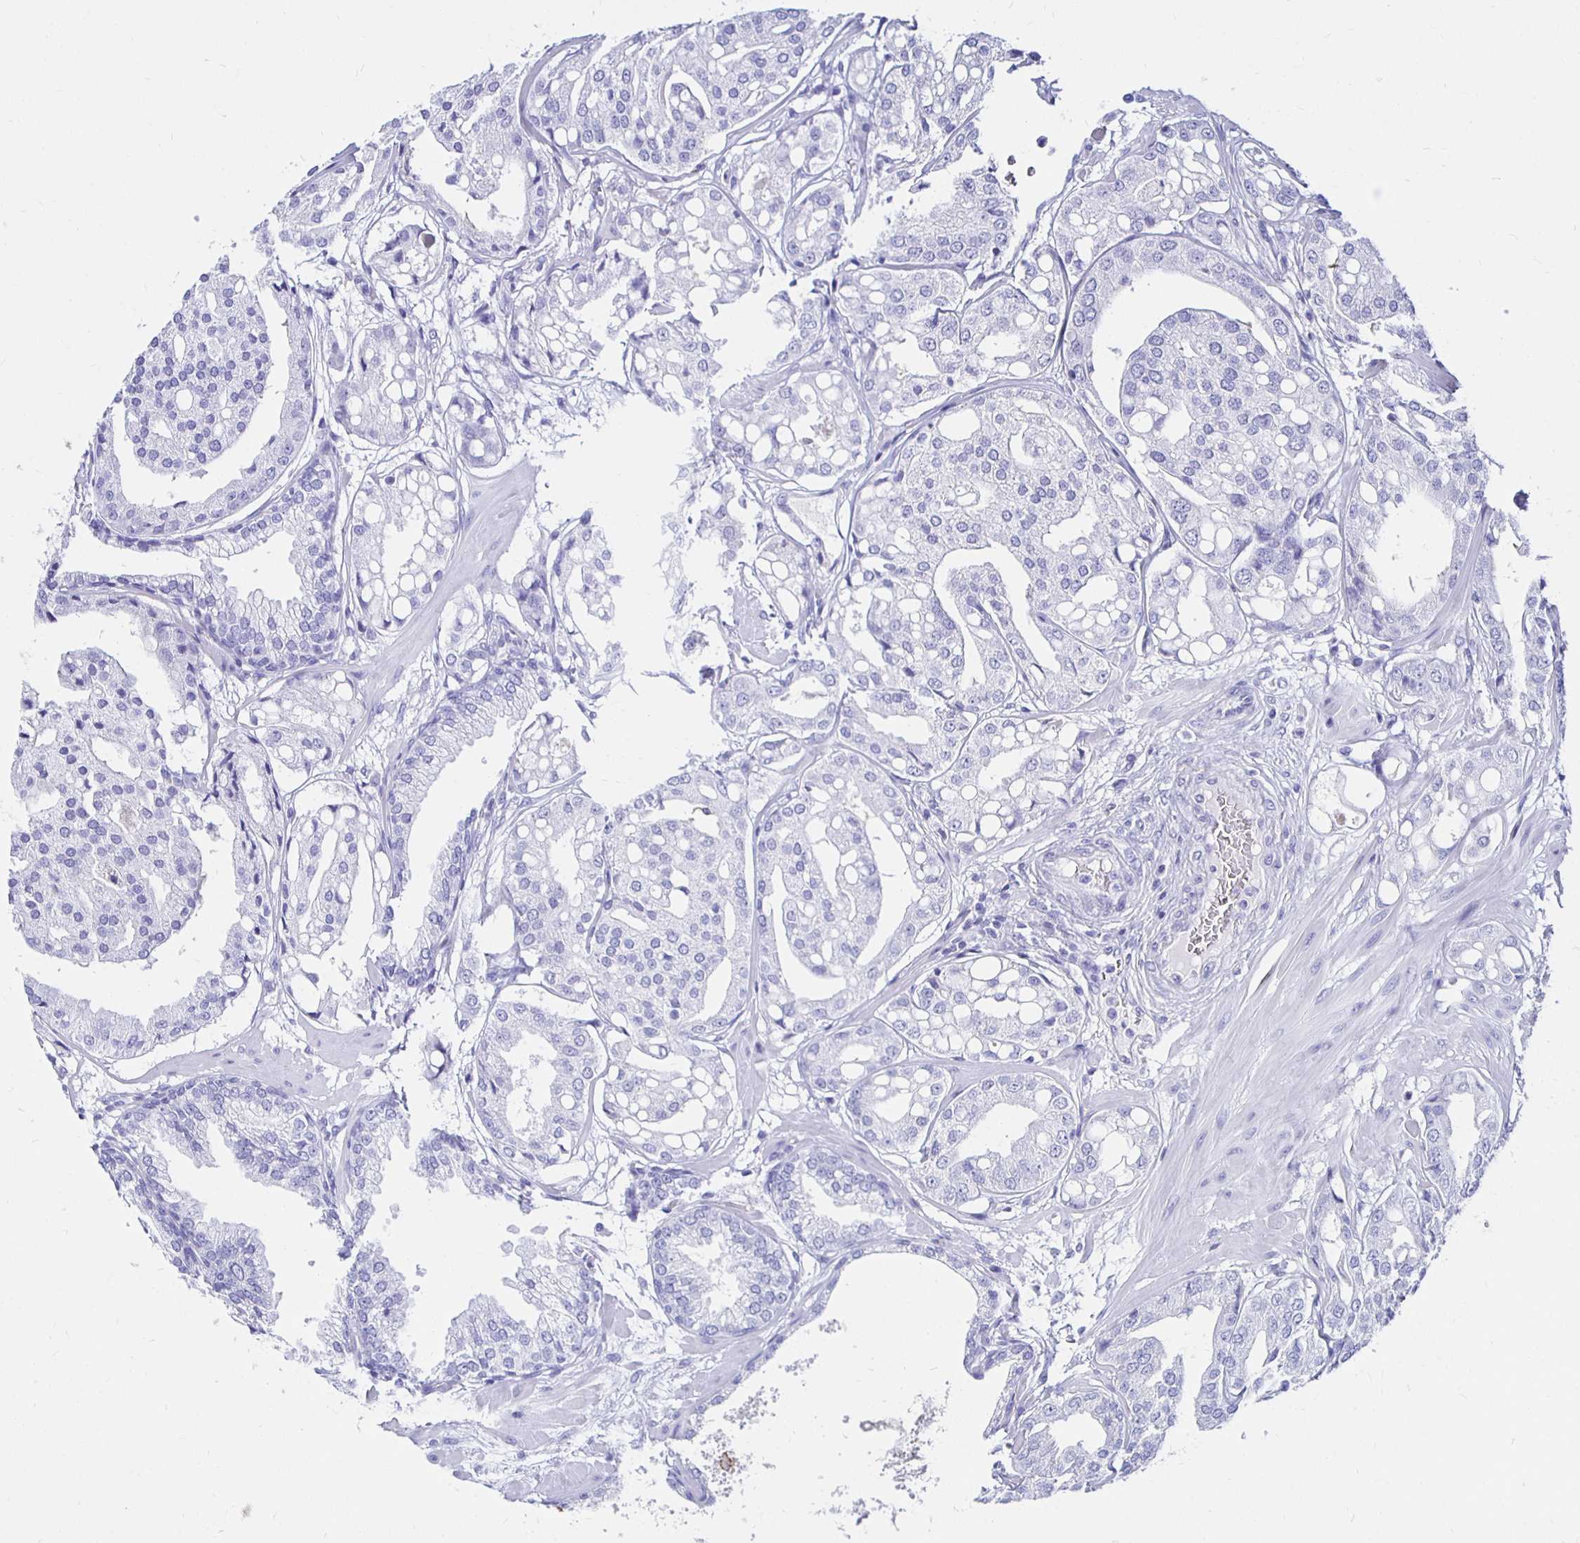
{"staining": {"intensity": "negative", "quantity": "none", "location": "none"}, "tissue": "renal cancer", "cell_type": "Tumor cells", "image_type": "cancer", "snomed": [{"axis": "morphology", "description": "Adenocarcinoma, NOS"}, {"axis": "topography", "description": "Urinary bladder"}], "caption": "This is a image of immunohistochemistry staining of adenocarcinoma (renal), which shows no staining in tumor cells.", "gene": "UMOD", "patient": {"sex": "male", "age": 61}}